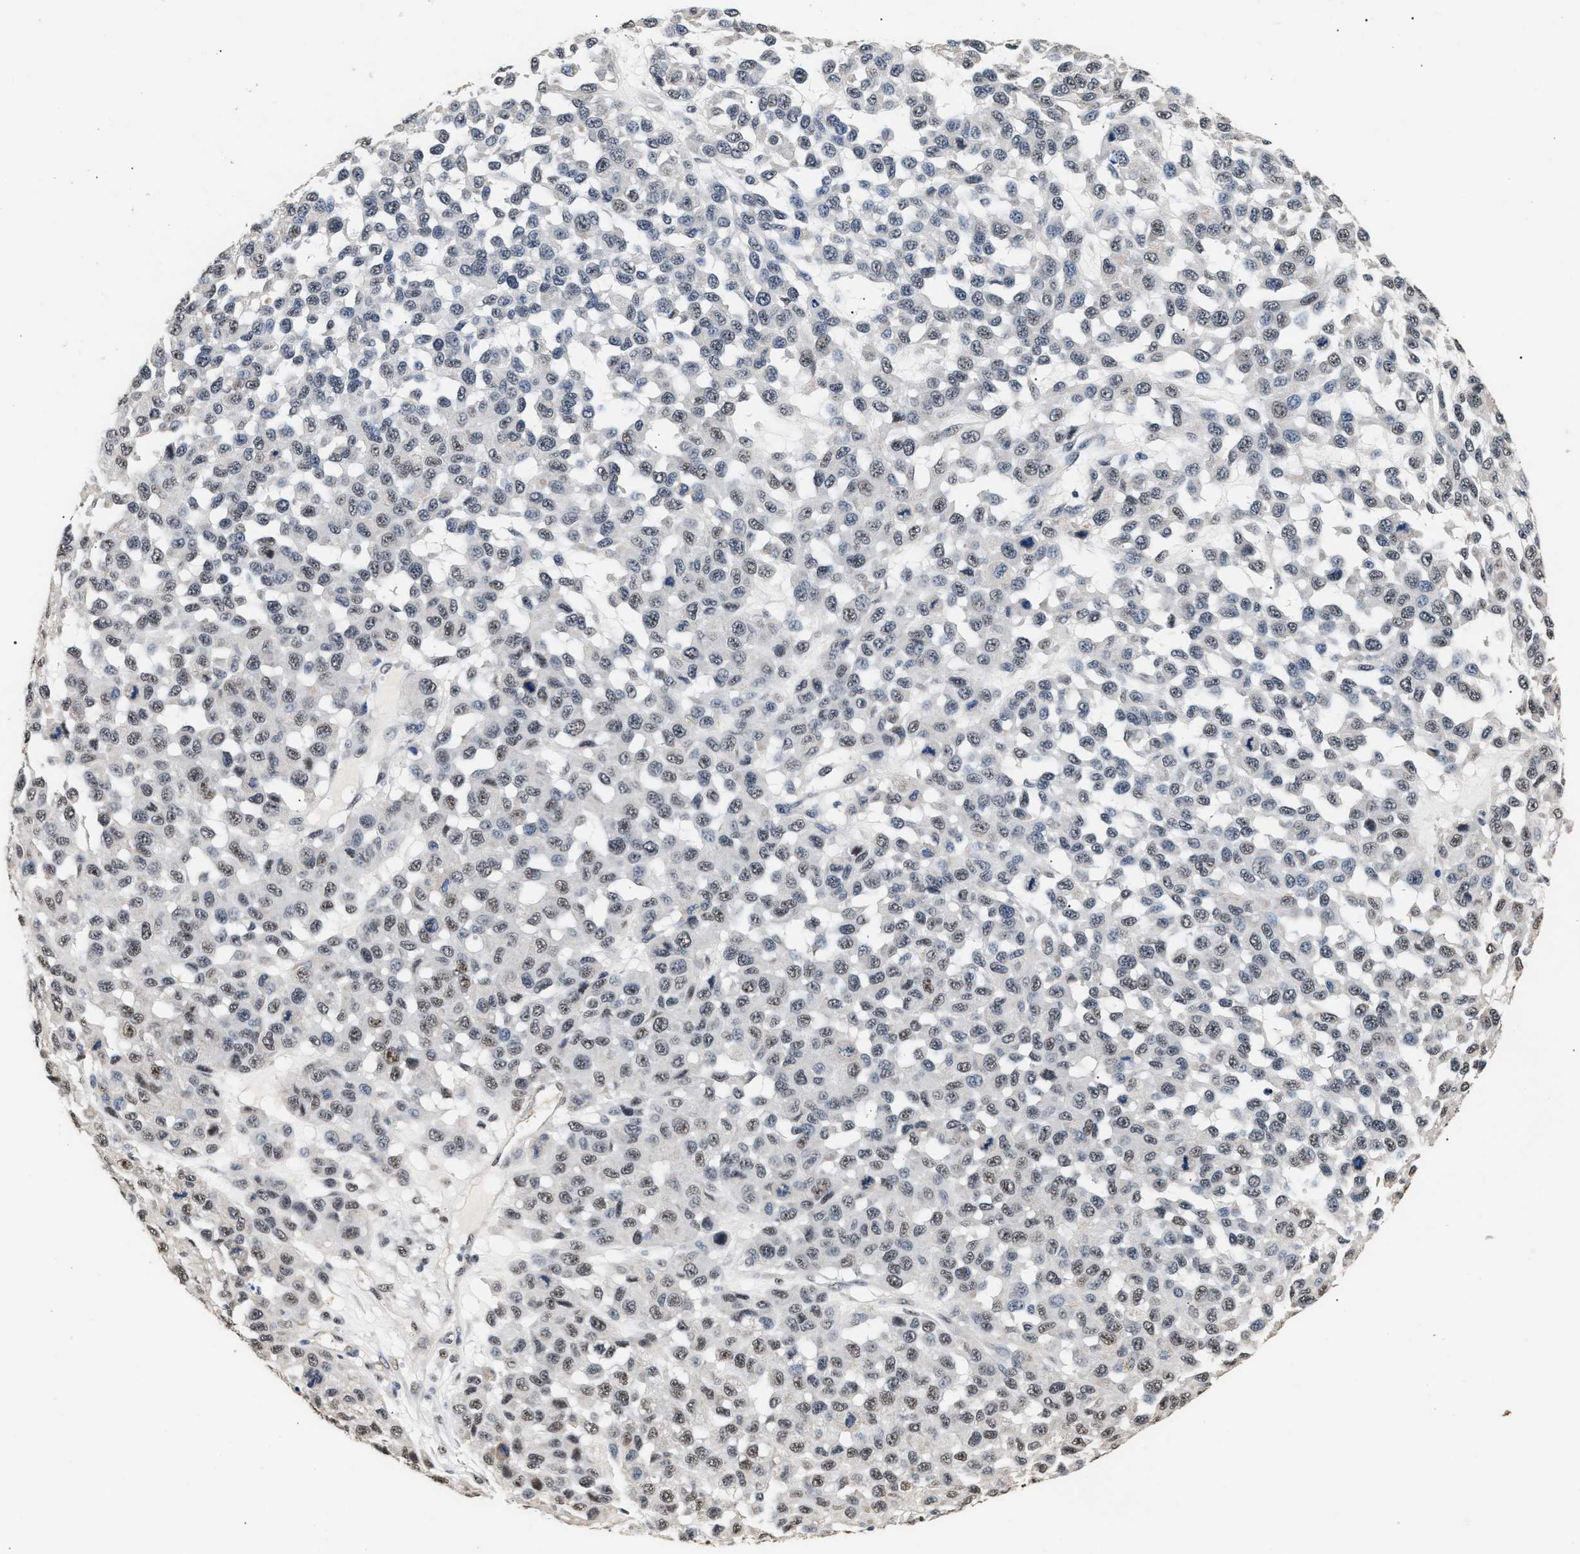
{"staining": {"intensity": "weak", "quantity": "<25%", "location": "nuclear"}, "tissue": "melanoma", "cell_type": "Tumor cells", "image_type": "cancer", "snomed": [{"axis": "morphology", "description": "Malignant melanoma, NOS"}, {"axis": "topography", "description": "Skin"}], "caption": "Immunohistochemistry of melanoma exhibits no staining in tumor cells.", "gene": "THOC1", "patient": {"sex": "male", "age": 62}}